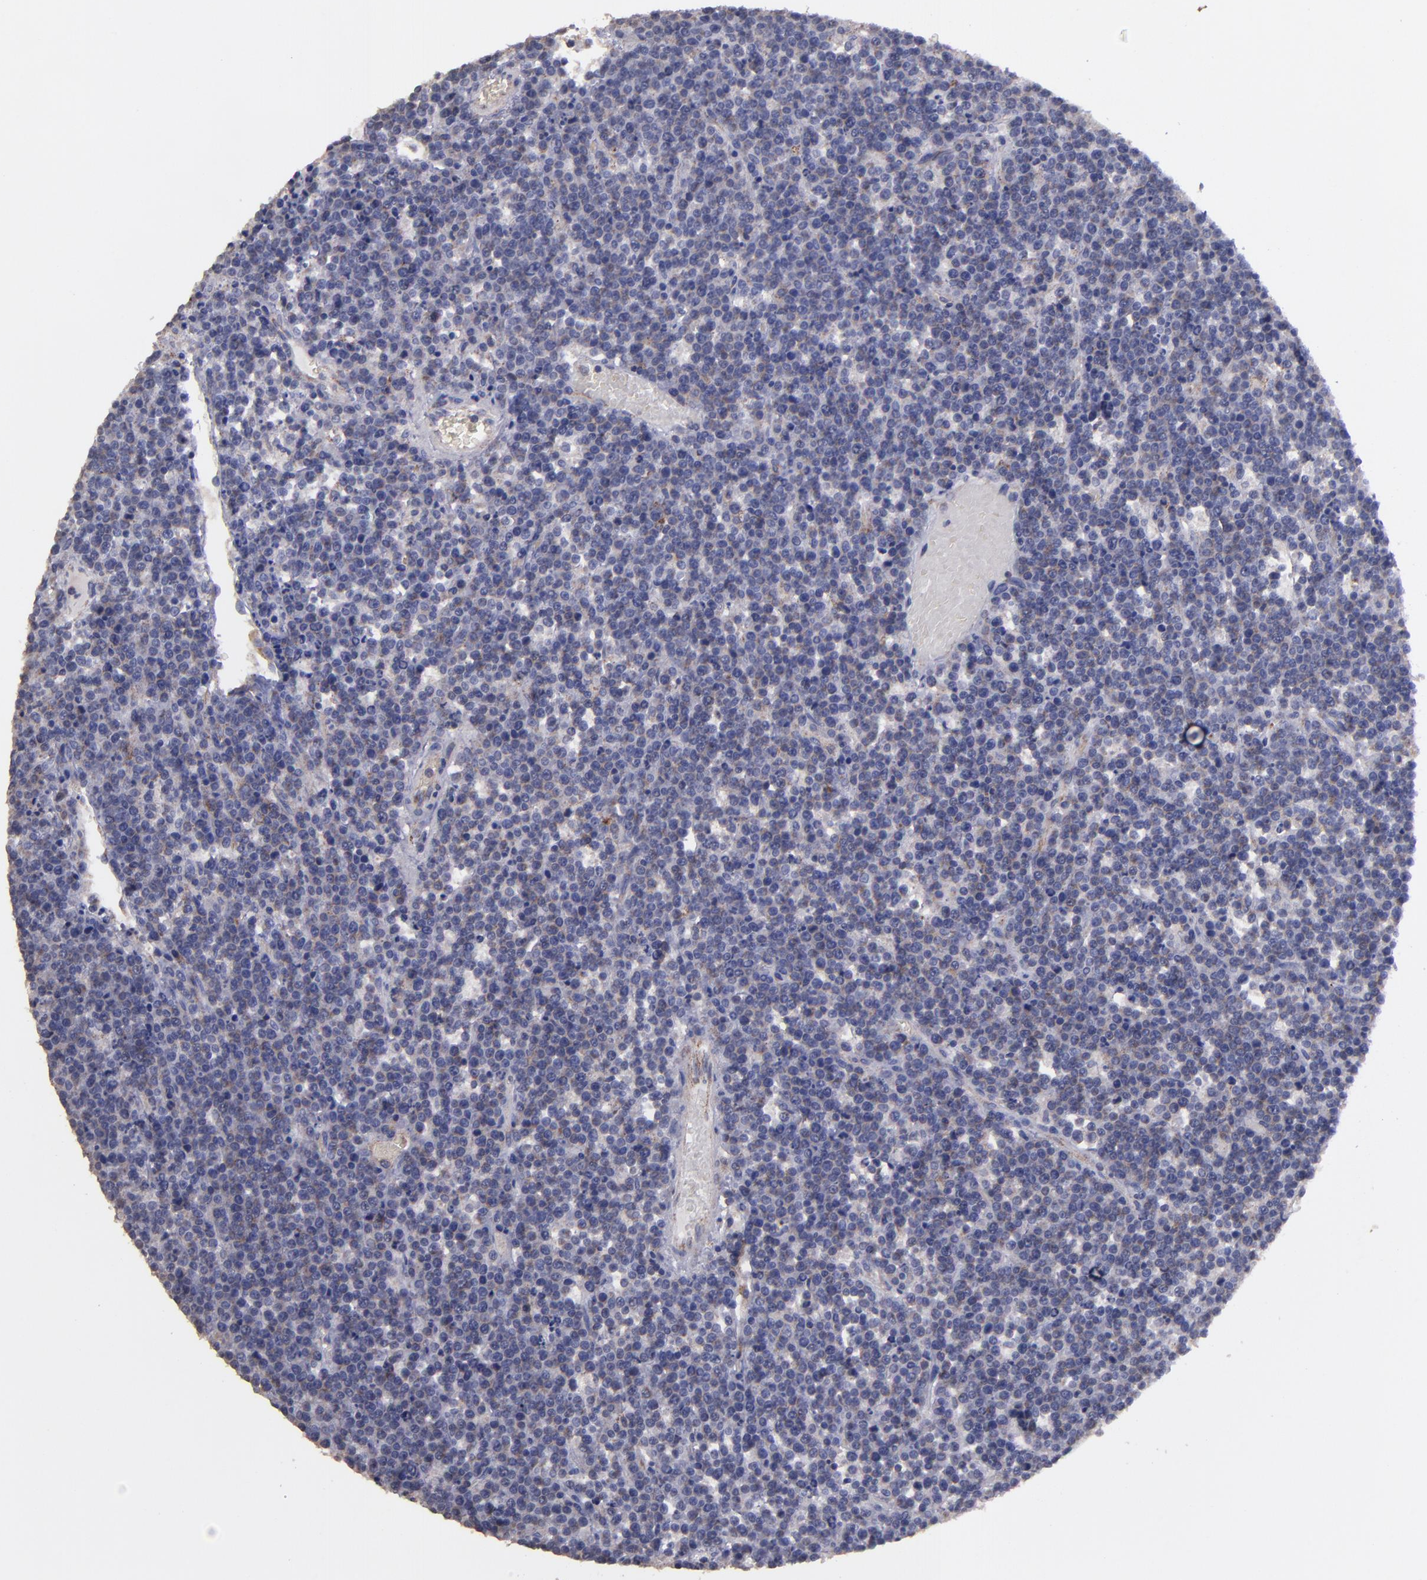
{"staining": {"intensity": "negative", "quantity": "none", "location": "none"}, "tissue": "lymphoma", "cell_type": "Tumor cells", "image_type": "cancer", "snomed": [{"axis": "morphology", "description": "Malignant lymphoma, non-Hodgkin's type, High grade"}, {"axis": "topography", "description": "Ovary"}], "caption": "High magnification brightfield microscopy of lymphoma stained with DAB (brown) and counterstained with hematoxylin (blue): tumor cells show no significant expression.", "gene": "CLTA", "patient": {"sex": "female", "age": 56}}